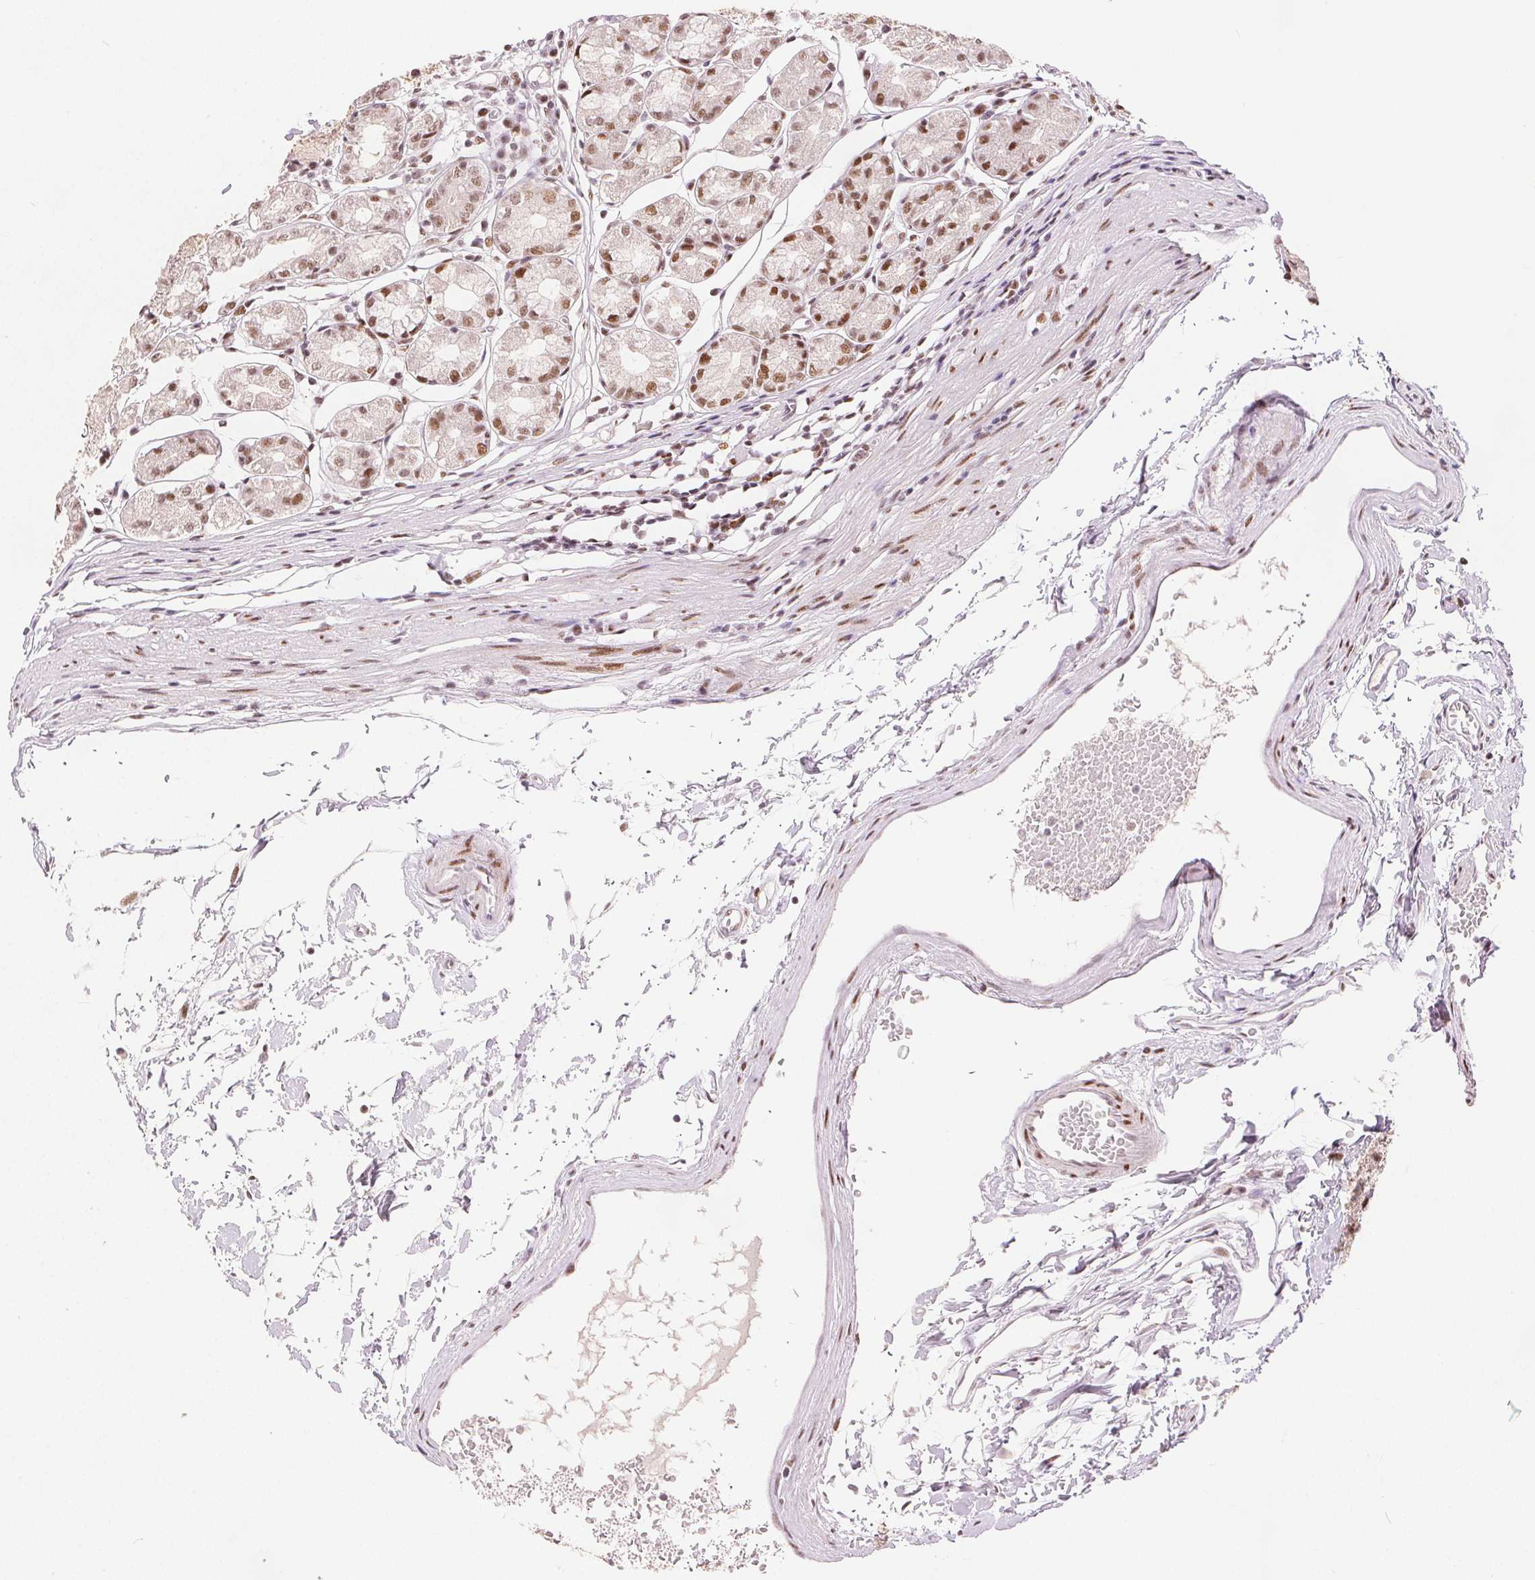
{"staining": {"intensity": "moderate", "quantity": ">75%", "location": "nuclear"}, "tissue": "stomach", "cell_type": "Glandular cells", "image_type": "normal", "snomed": [{"axis": "morphology", "description": "Normal tissue, NOS"}, {"axis": "topography", "description": "Stomach"}], "caption": "Immunohistochemistry (IHC) staining of unremarkable stomach, which exhibits medium levels of moderate nuclear expression in about >75% of glandular cells indicating moderate nuclear protein expression. The staining was performed using DAB (brown) for protein detection and nuclei were counterstained in hematoxylin (blue).", "gene": "ZNF703", "patient": {"sex": "male", "age": 55}}